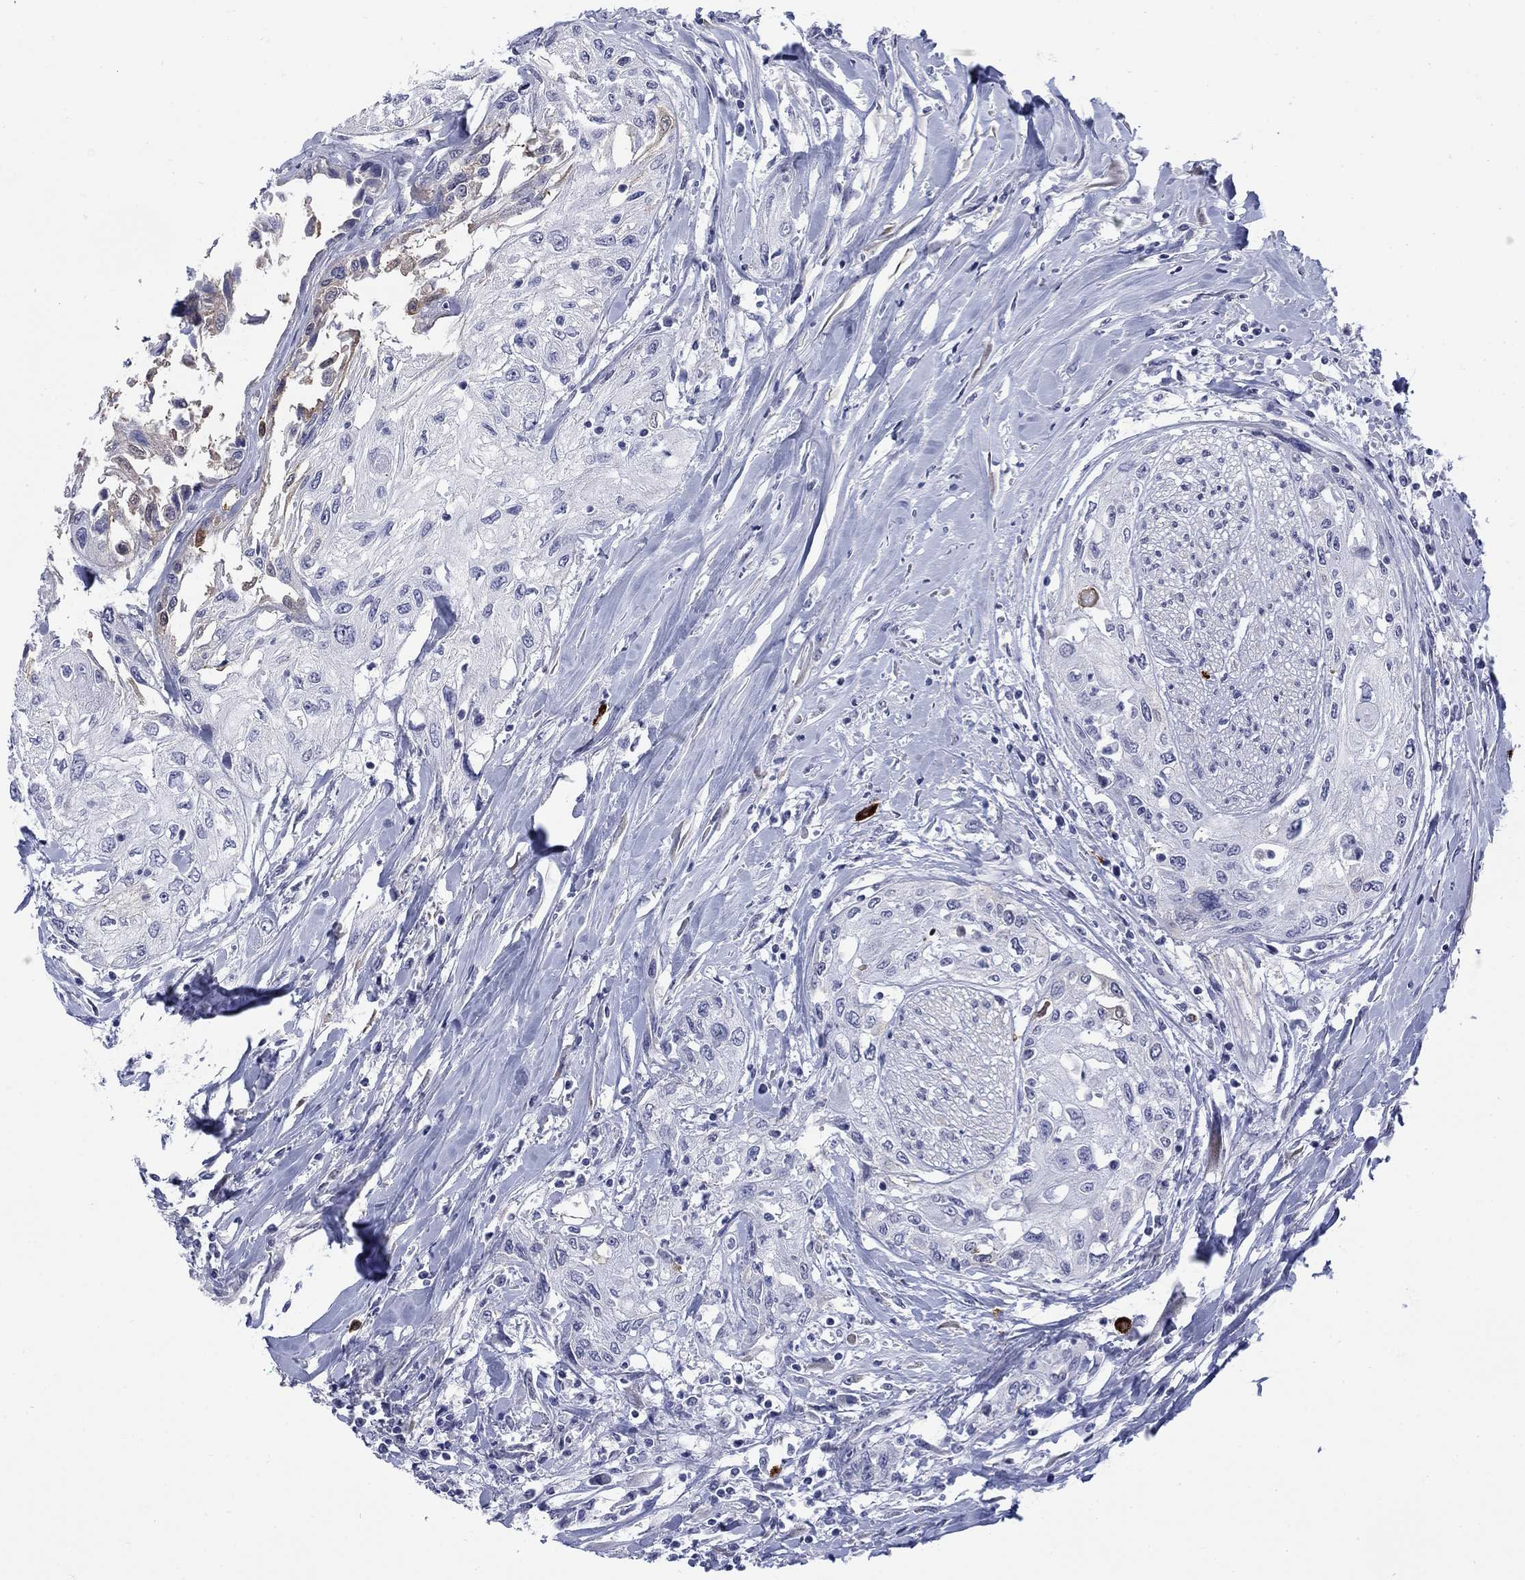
{"staining": {"intensity": "negative", "quantity": "none", "location": "none"}, "tissue": "head and neck cancer", "cell_type": "Tumor cells", "image_type": "cancer", "snomed": [{"axis": "morphology", "description": "Normal tissue, NOS"}, {"axis": "morphology", "description": "Squamous cell carcinoma, NOS"}, {"axis": "topography", "description": "Oral tissue"}, {"axis": "topography", "description": "Peripheral nerve tissue"}, {"axis": "topography", "description": "Head-Neck"}], "caption": "Image shows no protein staining in tumor cells of head and neck cancer (squamous cell carcinoma) tissue.", "gene": "ECEL1", "patient": {"sex": "female", "age": 59}}